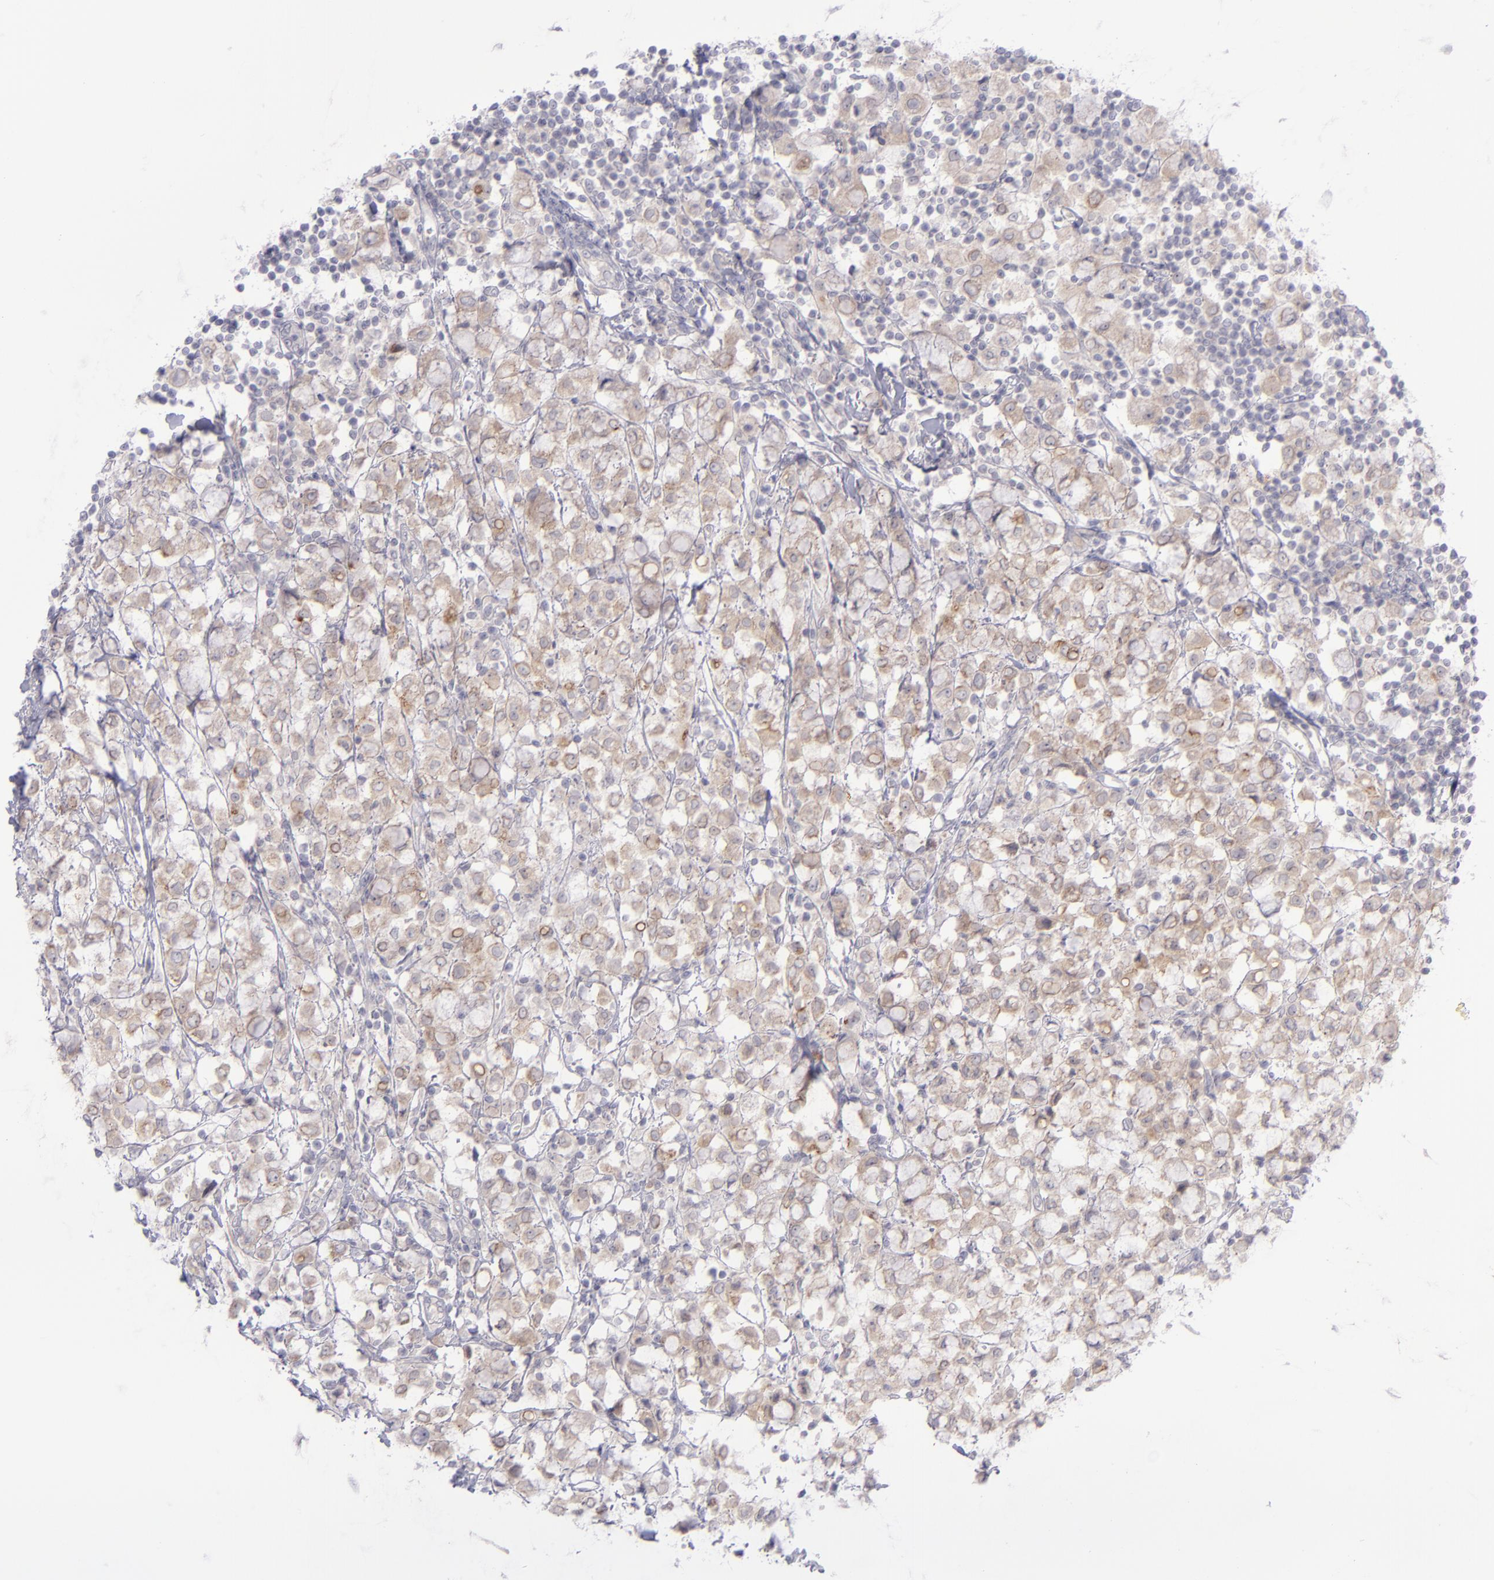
{"staining": {"intensity": "moderate", "quantity": ">75%", "location": "cytoplasmic/membranous"}, "tissue": "breast cancer", "cell_type": "Tumor cells", "image_type": "cancer", "snomed": [{"axis": "morphology", "description": "Lobular carcinoma"}, {"axis": "topography", "description": "Breast"}], "caption": "Brown immunohistochemical staining in human breast cancer reveals moderate cytoplasmic/membranous expression in about >75% of tumor cells.", "gene": "EVPL", "patient": {"sex": "female", "age": 85}}